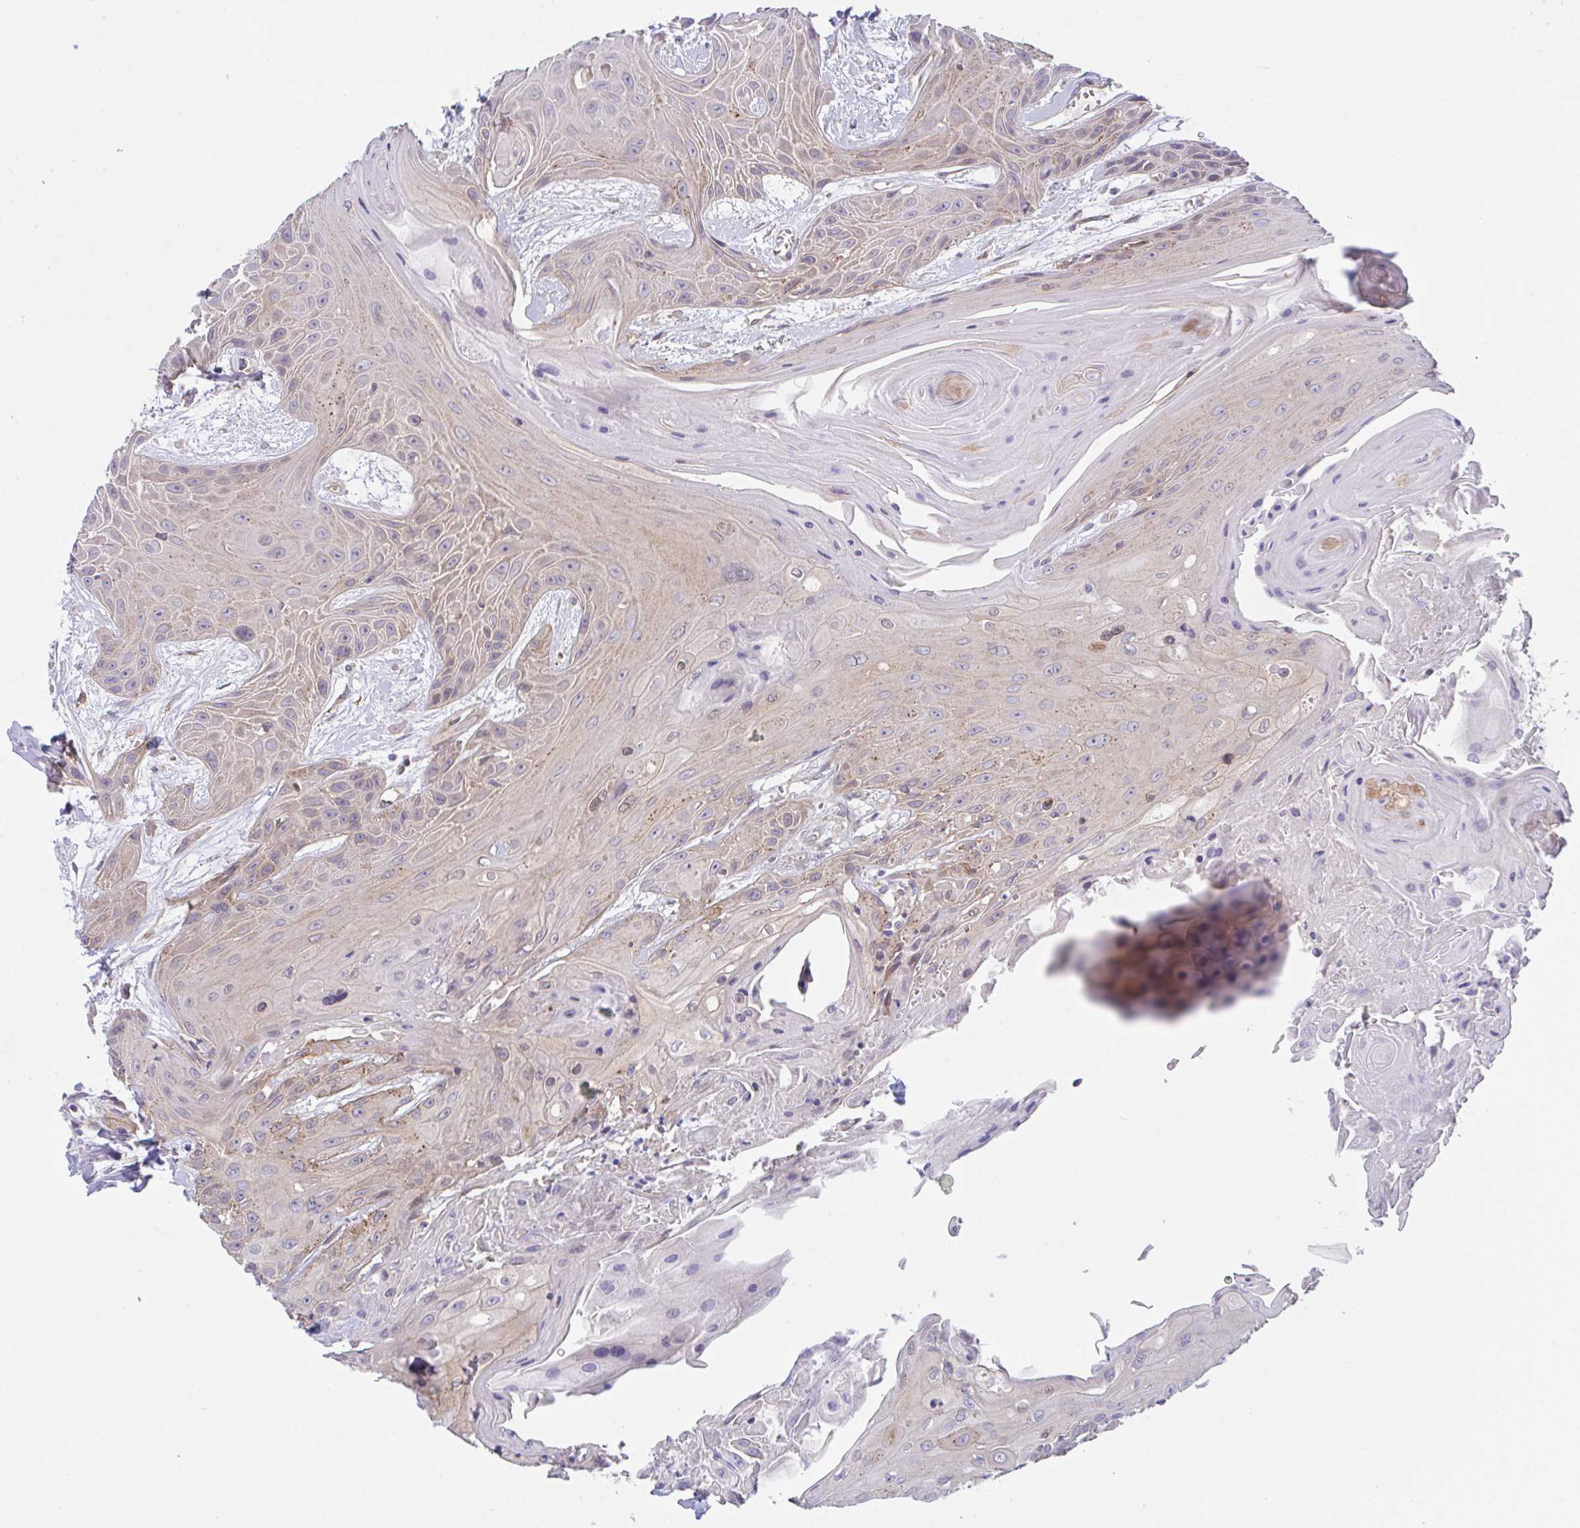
{"staining": {"intensity": "weak", "quantity": "<25%", "location": "cytoplasmic/membranous"}, "tissue": "head and neck cancer", "cell_type": "Tumor cells", "image_type": "cancer", "snomed": [{"axis": "morphology", "description": "Squamous cell carcinoma, NOS"}, {"axis": "topography", "description": "Head-Neck"}], "caption": "Head and neck cancer was stained to show a protein in brown. There is no significant staining in tumor cells. (DAB (3,3'-diaminobenzidine) immunohistochemistry (IHC) with hematoxylin counter stain).", "gene": "ZBED3", "patient": {"sex": "female", "age": 73}}